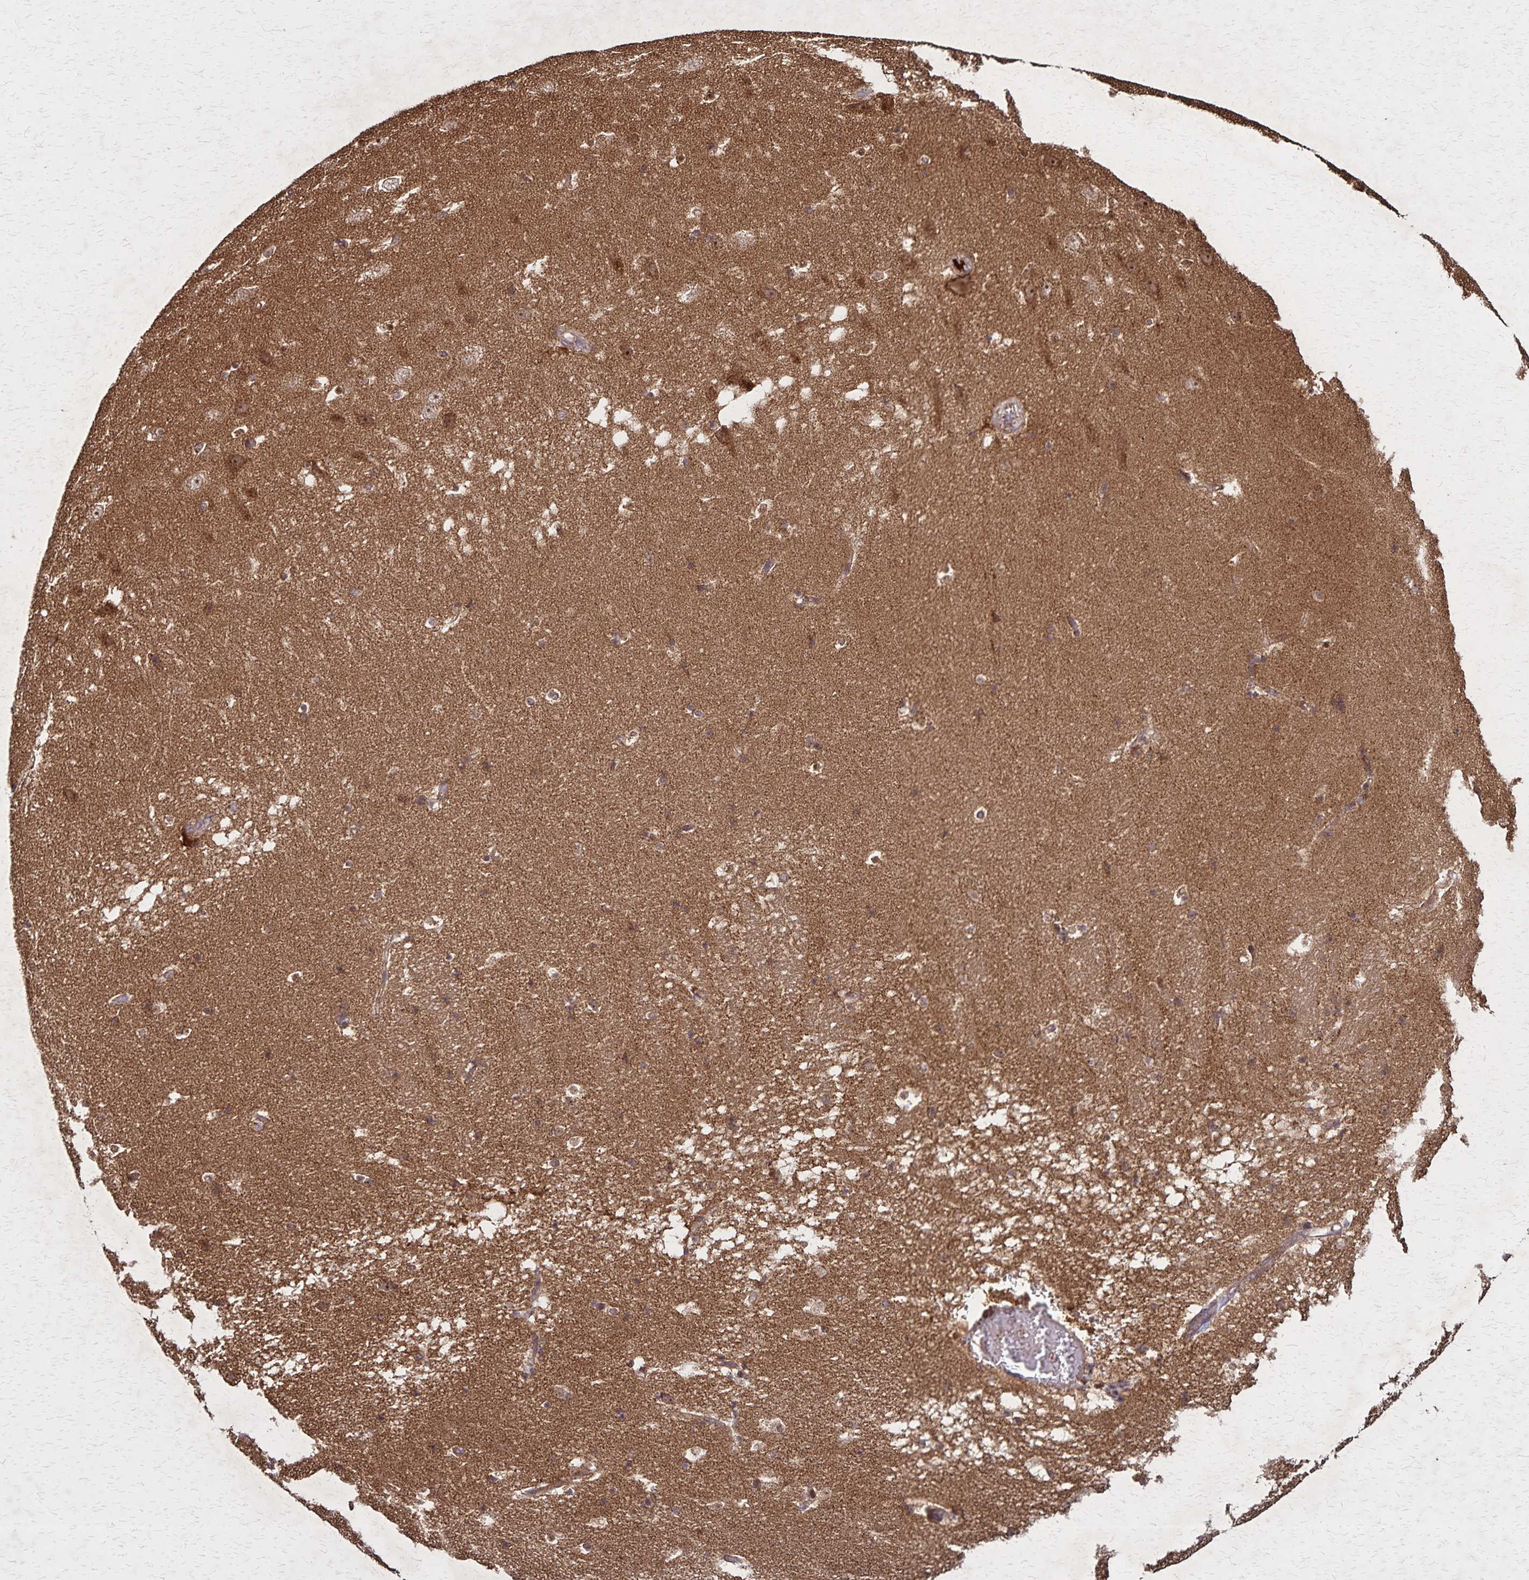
{"staining": {"intensity": "moderate", "quantity": "<25%", "location": "cytoplasmic/membranous"}, "tissue": "hippocampus", "cell_type": "Glial cells", "image_type": "normal", "snomed": [{"axis": "morphology", "description": "Normal tissue, NOS"}, {"axis": "topography", "description": "Hippocampus"}], "caption": "This is an image of immunohistochemistry (IHC) staining of unremarkable hippocampus, which shows moderate expression in the cytoplasmic/membranous of glial cells.", "gene": "NFS1", "patient": {"sex": "male", "age": 58}}